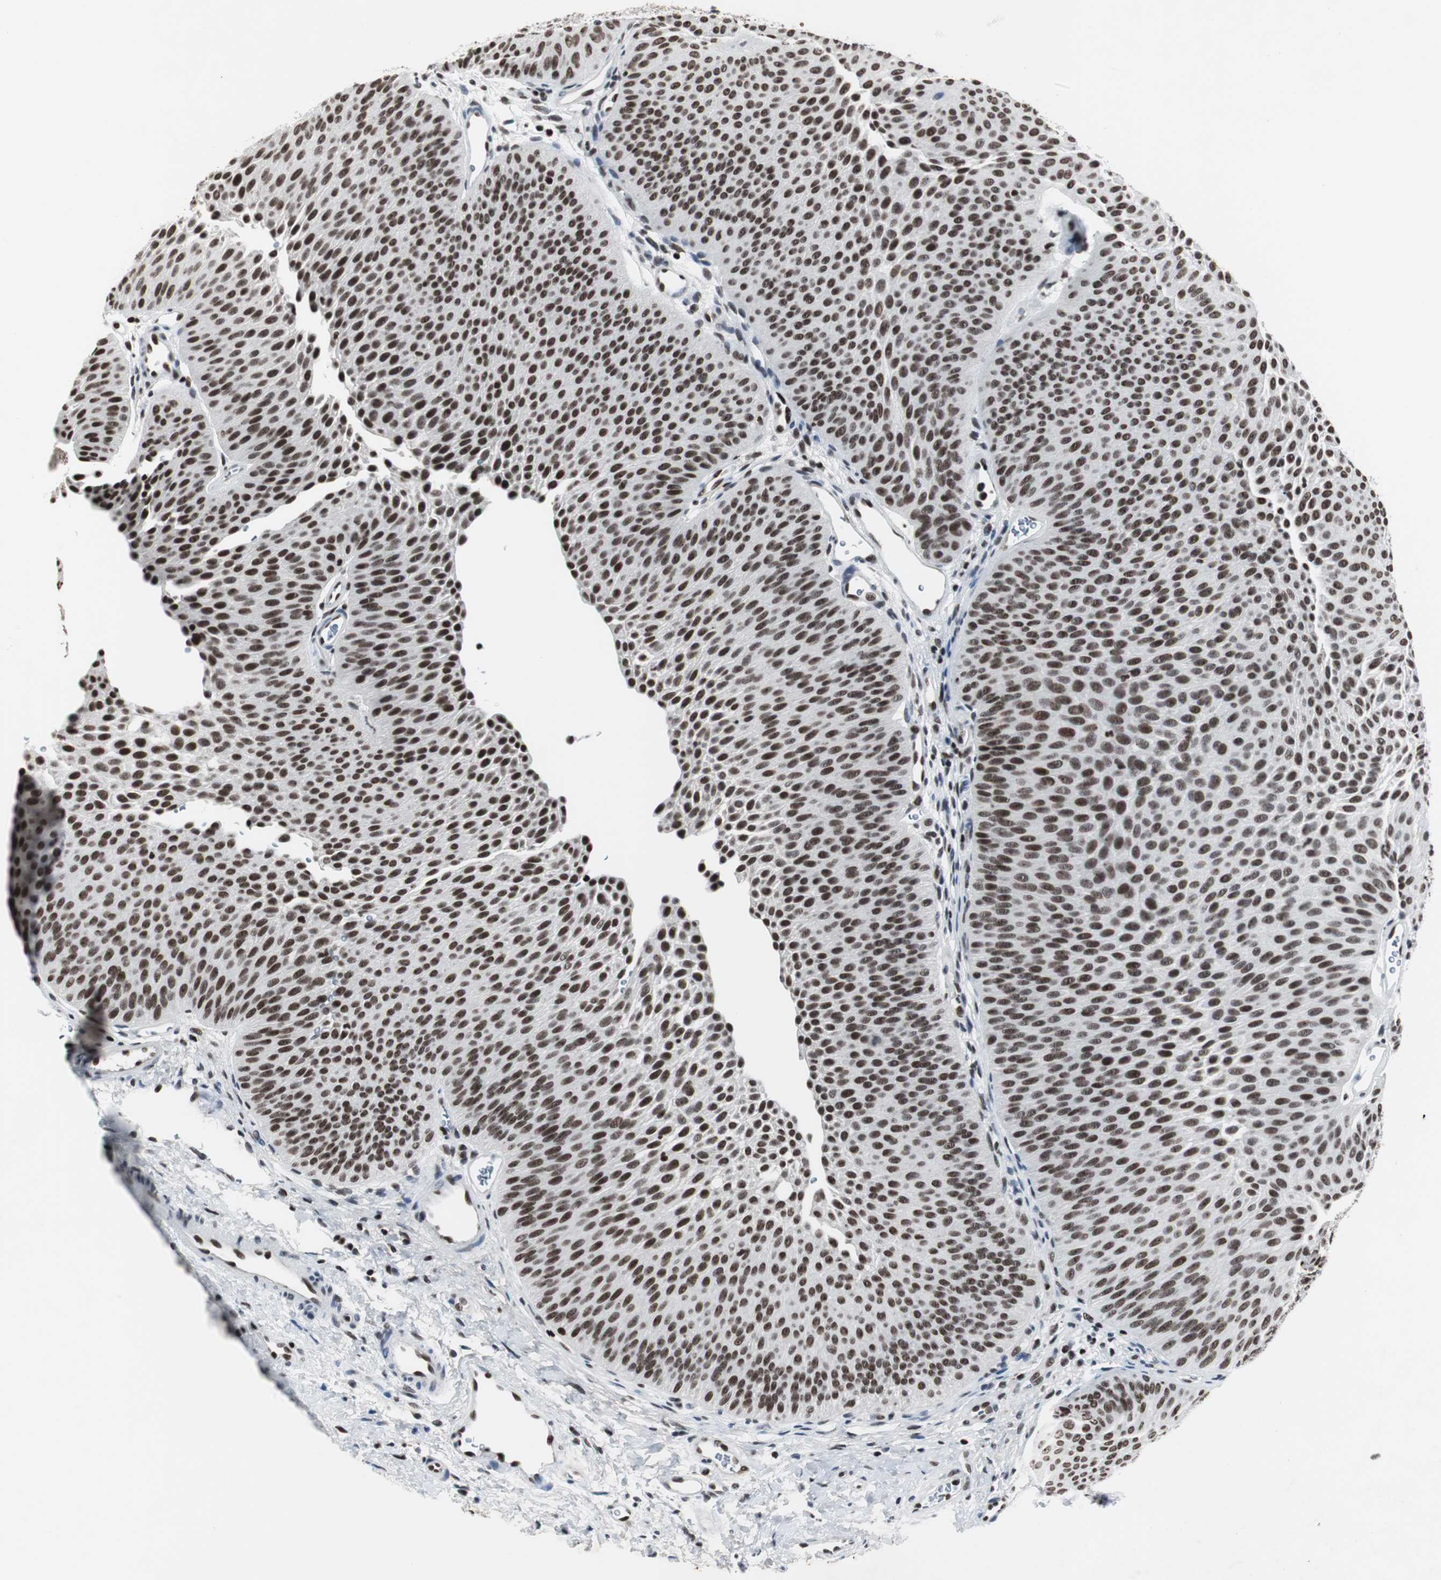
{"staining": {"intensity": "moderate", "quantity": ">75%", "location": "nuclear"}, "tissue": "urothelial cancer", "cell_type": "Tumor cells", "image_type": "cancer", "snomed": [{"axis": "morphology", "description": "Urothelial carcinoma, Low grade"}, {"axis": "topography", "description": "Urinary bladder"}], "caption": "A micrograph of urothelial cancer stained for a protein reveals moderate nuclear brown staining in tumor cells. The protein is stained brown, and the nuclei are stained in blue (DAB (3,3'-diaminobenzidine) IHC with brightfield microscopy, high magnification).", "gene": "RAD9A", "patient": {"sex": "female", "age": 60}}